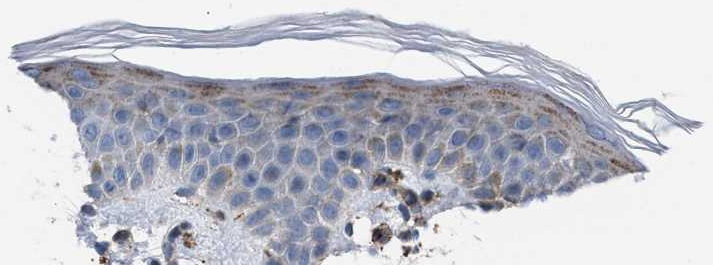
{"staining": {"intensity": "negative", "quantity": "none", "location": "none"}, "tissue": "skin", "cell_type": "Fibroblasts", "image_type": "normal", "snomed": [{"axis": "morphology", "description": "Normal tissue, NOS"}, {"axis": "topography", "description": "Skin"}], "caption": "IHC photomicrograph of normal skin: skin stained with DAB (3,3'-diaminobenzidine) reveals no significant protein positivity in fibroblasts.", "gene": "SLC47A1", "patient": {"sex": "male", "age": 53}}